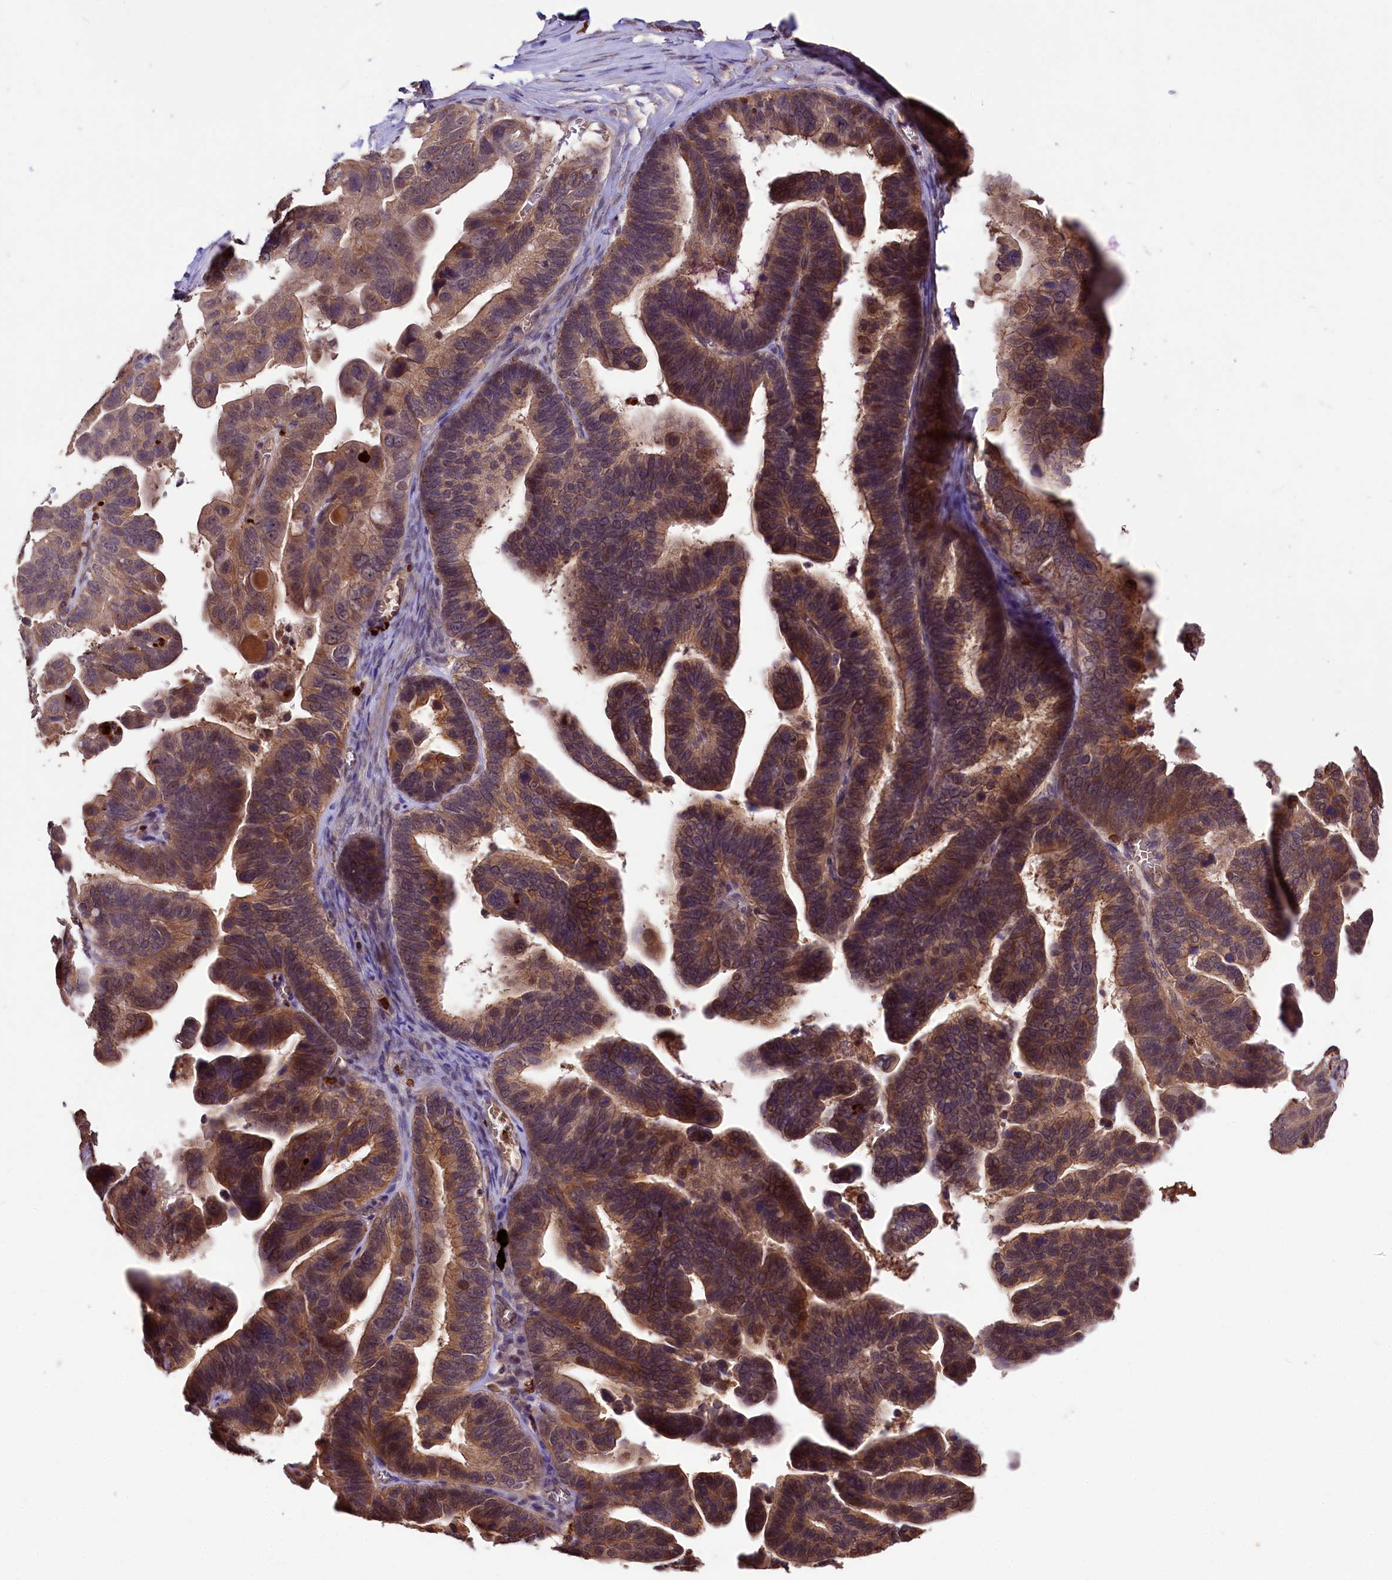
{"staining": {"intensity": "moderate", "quantity": "25%-75%", "location": "cytoplasmic/membranous,nuclear"}, "tissue": "ovarian cancer", "cell_type": "Tumor cells", "image_type": "cancer", "snomed": [{"axis": "morphology", "description": "Cystadenocarcinoma, serous, NOS"}, {"axis": "topography", "description": "Ovary"}], "caption": "Ovarian cancer (serous cystadenocarcinoma) stained with a protein marker displays moderate staining in tumor cells.", "gene": "KLRB1", "patient": {"sex": "female", "age": 56}}